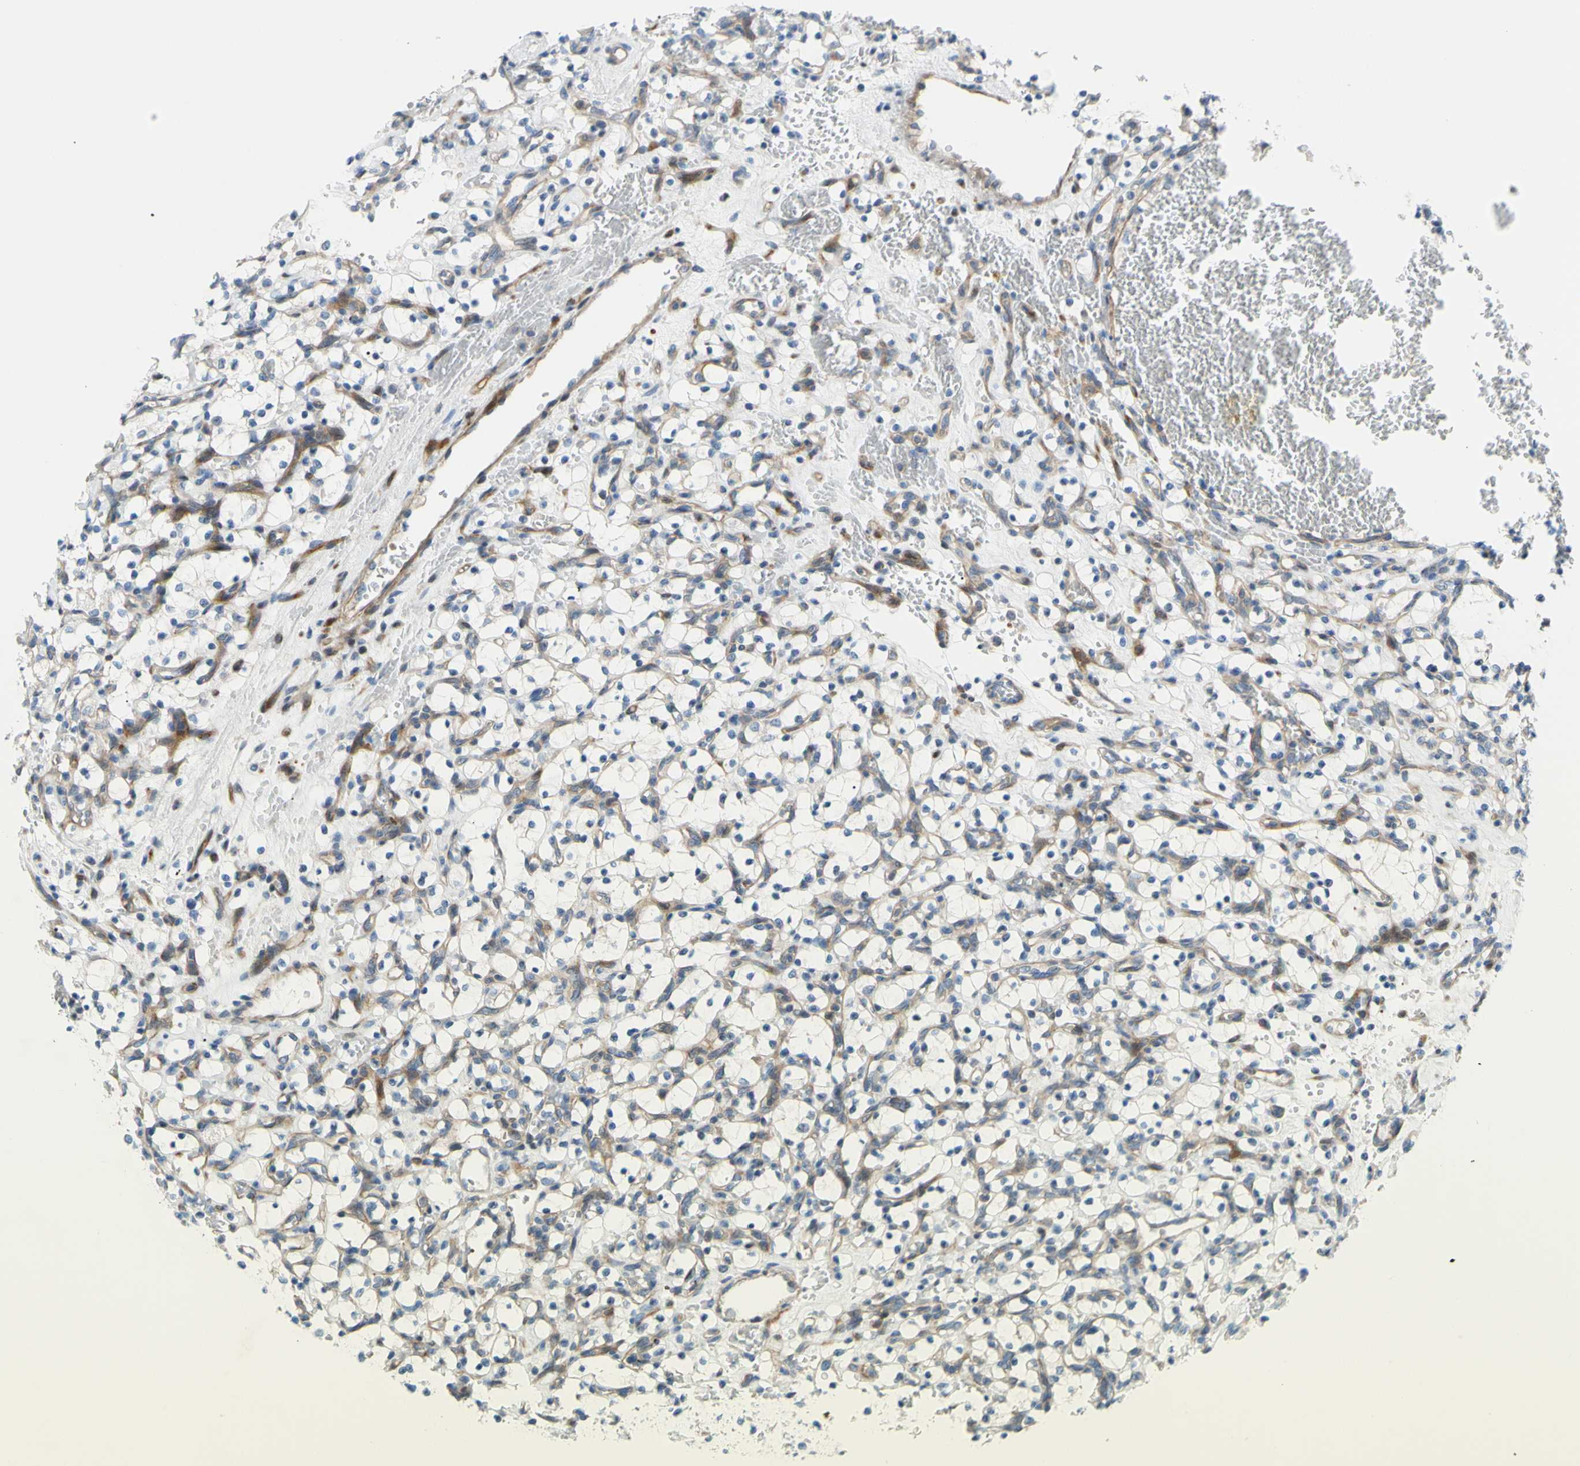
{"staining": {"intensity": "negative", "quantity": "none", "location": "none"}, "tissue": "renal cancer", "cell_type": "Tumor cells", "image_type": "cancer", "snomed": [{"axis": "morphology", "description": "Adenocarcinoma, NOS"}, {"axis": "topography", "description": "Kidney"}], "caption": "Immunohistochemical staining of human renal adenocarcinoma reveals no significant positivity in tumor cells. (DAB (3,3'-diaminobenzidine) immunohistochemistry with hematoxylin counter stain).", "gene": "PAK2", "patient": {"sex": "female", "age": 69}}